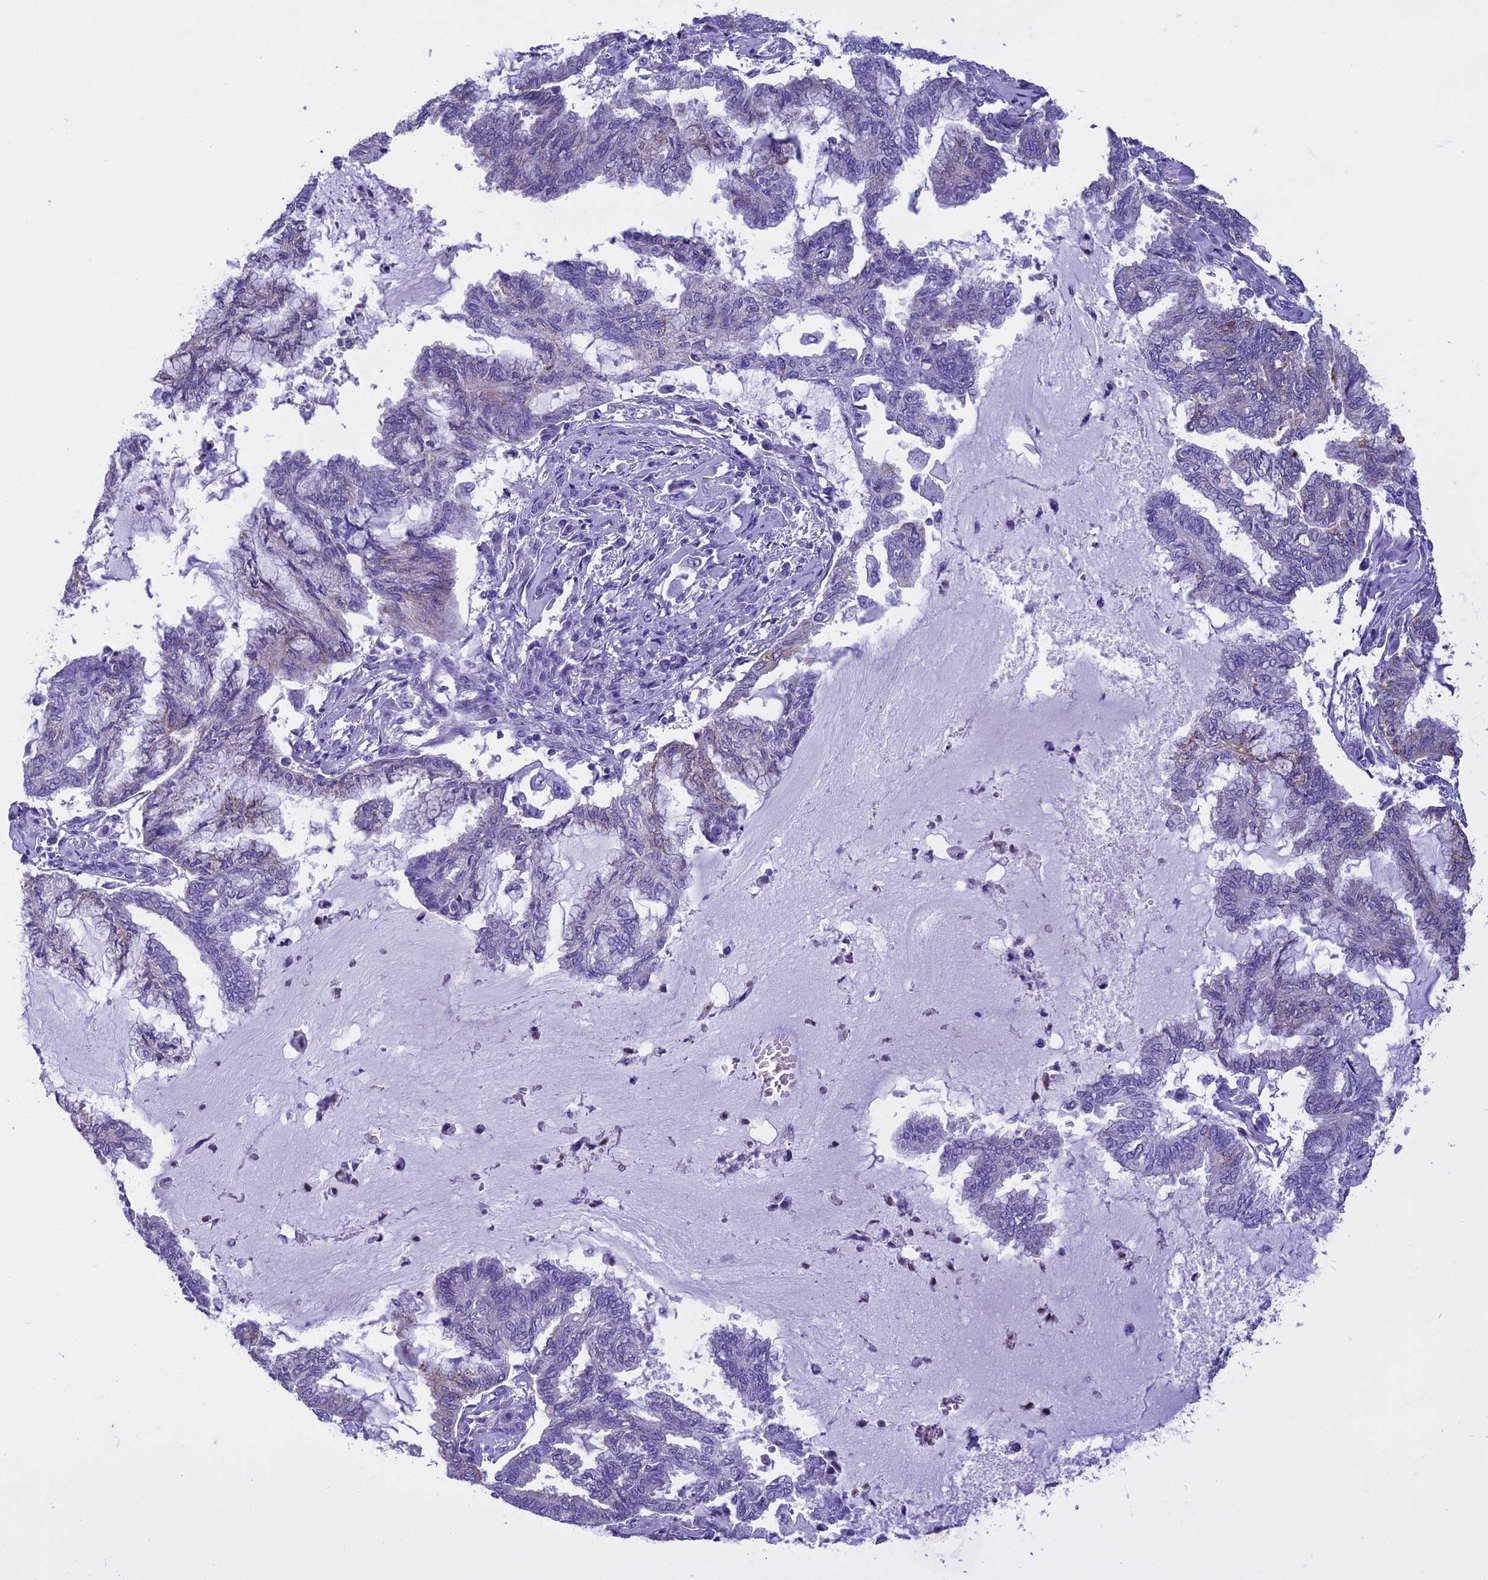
{"staining": {"intensity": "negative", "quantity": "none", "location": "none"}, "tissue": "endometrial cancer", "cell_type": "Tumor cells", "image_type": "cancer", "snomed": [{"axis": "morphology", "description": "Adenocarcinoma, NOS"}, {"axis": "topography", "description": "Endometrium"}], "caption": "Tumor cells show no significant protein positivity in endometrial adenocarcinoma.", "gene": "KCTD14", "patient": {"sex": "female", "age": 86}}